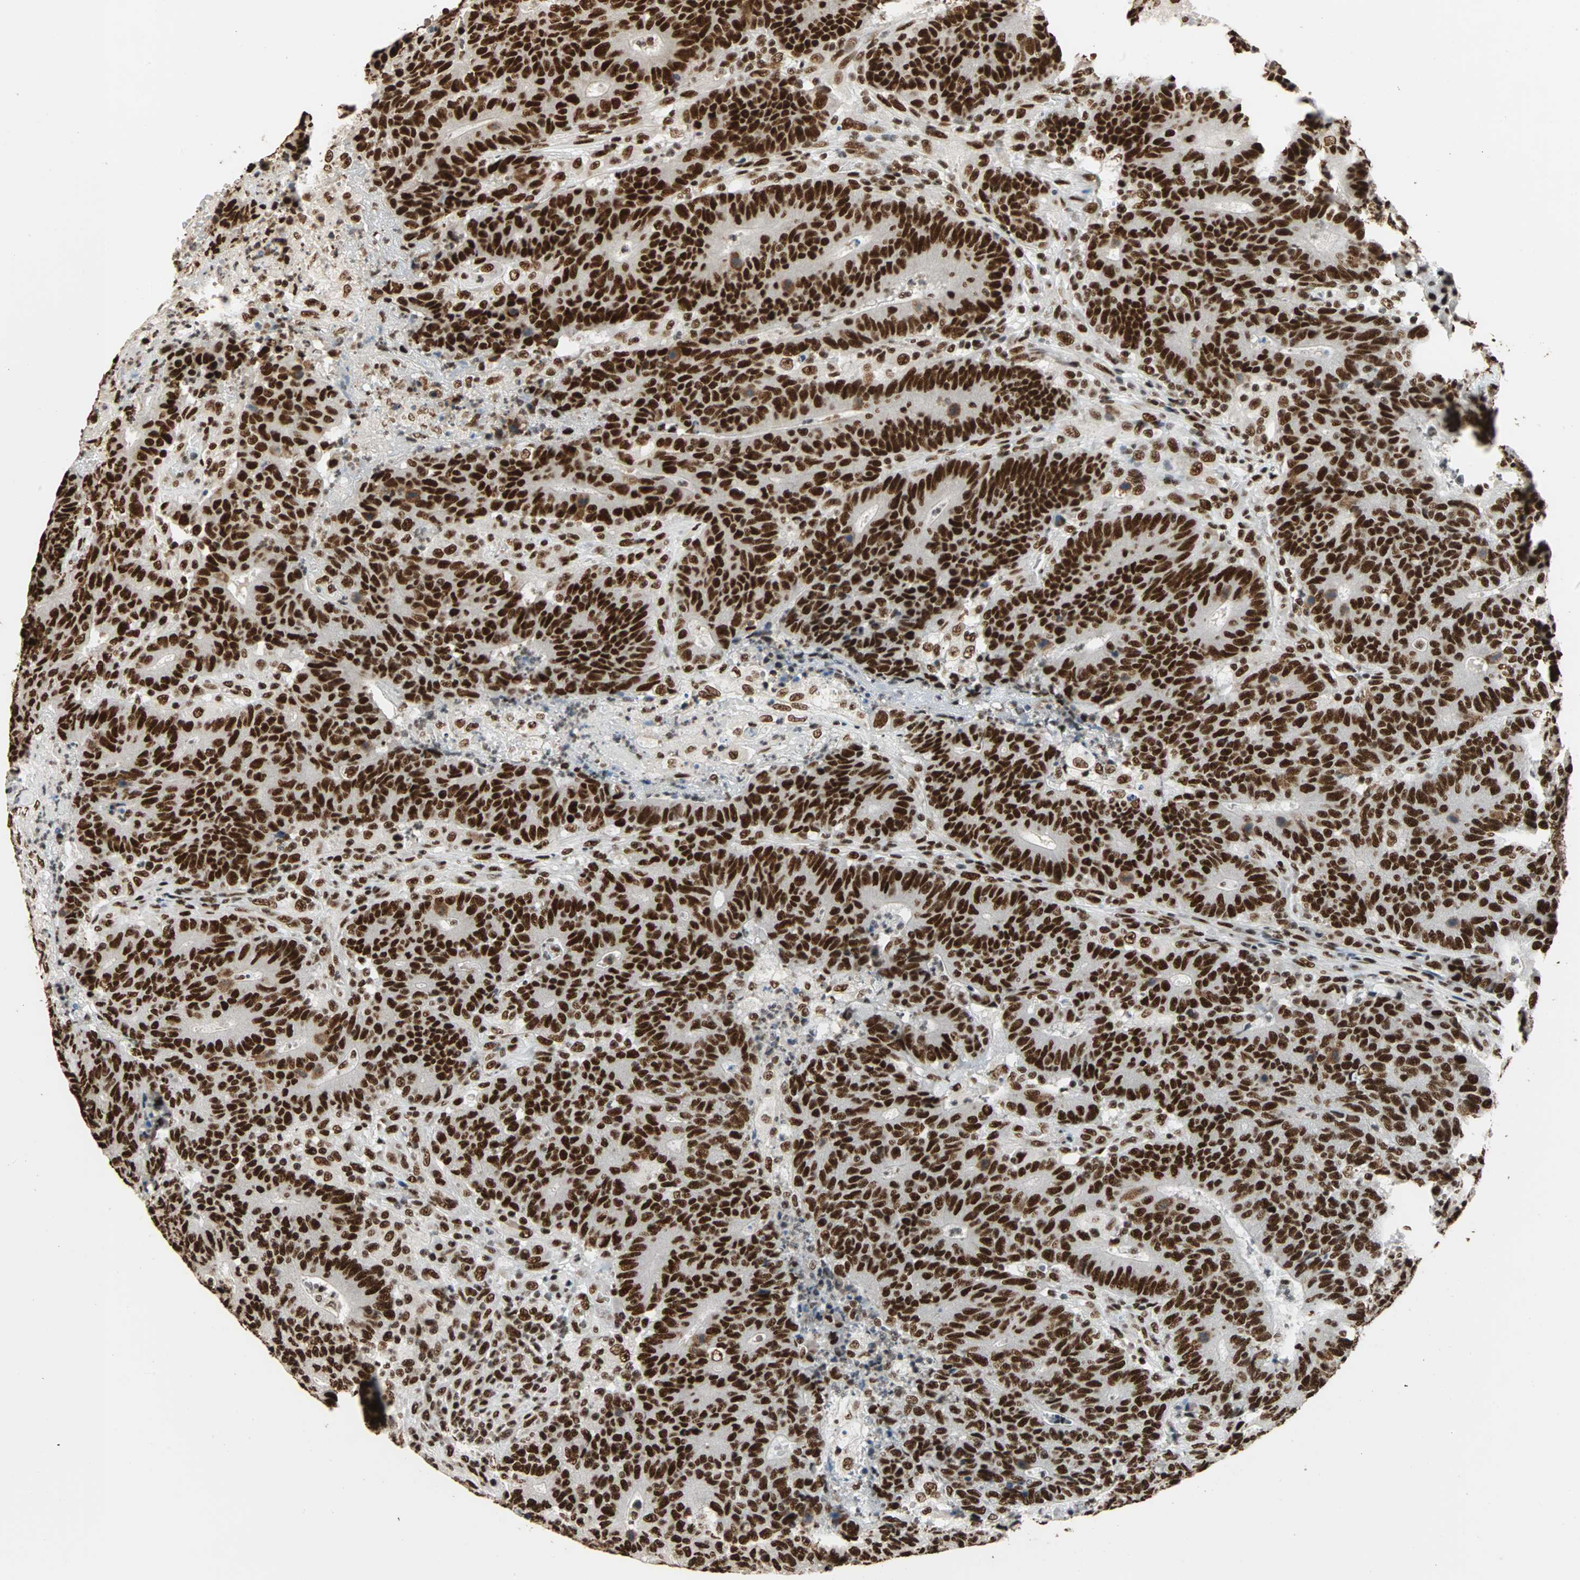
{"staining": {"intensity": "strong", "quantity": ">75%", "location": "nuclear"}, "tissue": "colorectal cancer", "cell_type": "Tumor cells", "image_type": "cancer", "snomed": [{"axis": "morphology", "description": "Normal tissue, NOS"}, {"axis": "morphology", "description": "Adenocarcinoma, NOS"}, {"axis": "topography", "description": "Colon"}], "caption": "IHC histopathology image of colorectal cancer stained for a protein (brown), which shows high levels of strong nuclear staining in about >75% of tumor cells.", "gene": "ILF2", "patient": {"sex": "female", "age": 75}}